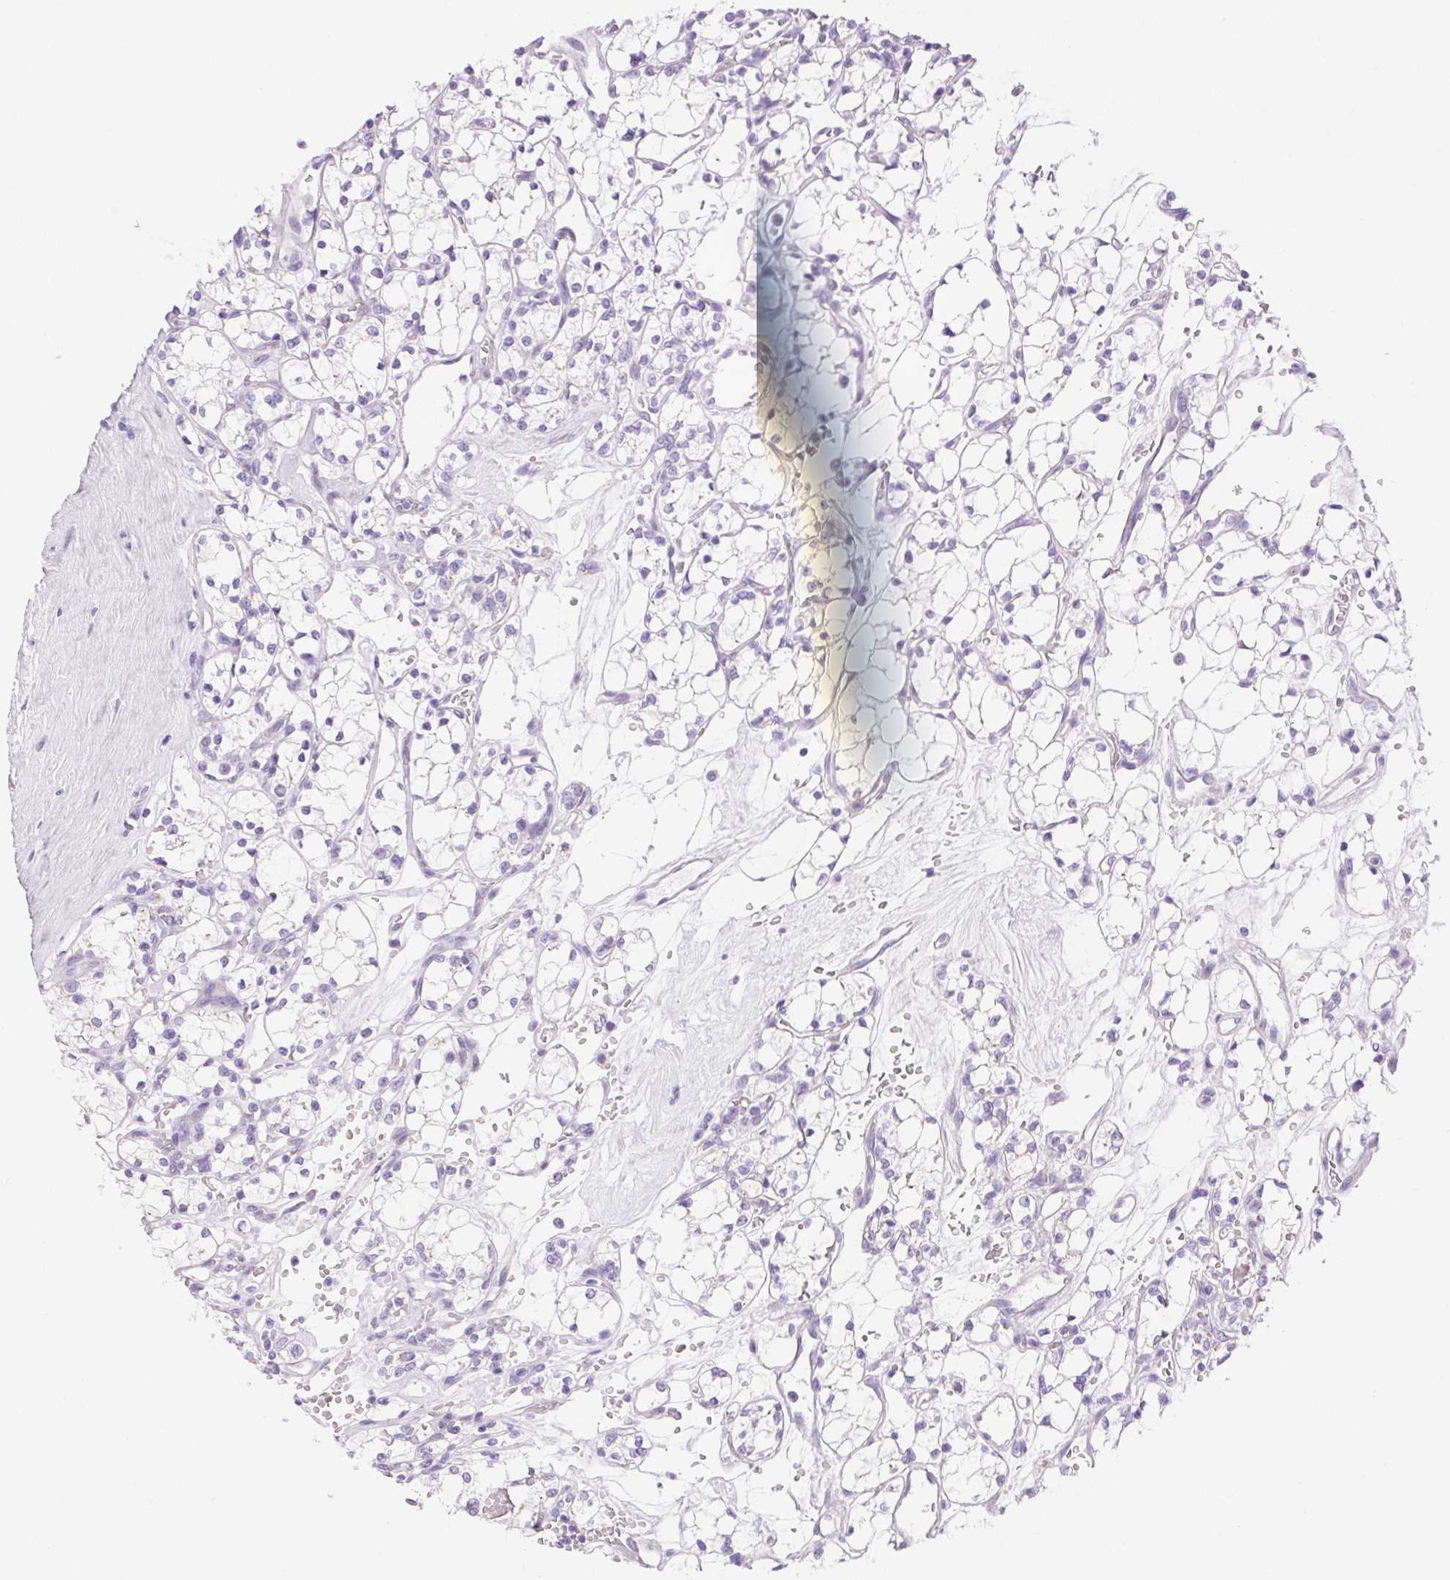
{"staining": {"intensity": "negative", "quantity": "none", "location": "none"}, "tissue": "renal cancer", "cell_type": "Tumor cells", "image_type": "cancer", "snomed": [{"axis": "morphology", "description": "Adenocarcinoma, NOS"}, {"axis": "topography", "description": "Kidney"}], "caption": "Tumor cells are negative for protein expression in human renal adenocarcinoma. Nuclei are stained in blue.", "gene": "SERPINB3", "patient": {"sex": "female", "age": 69}}